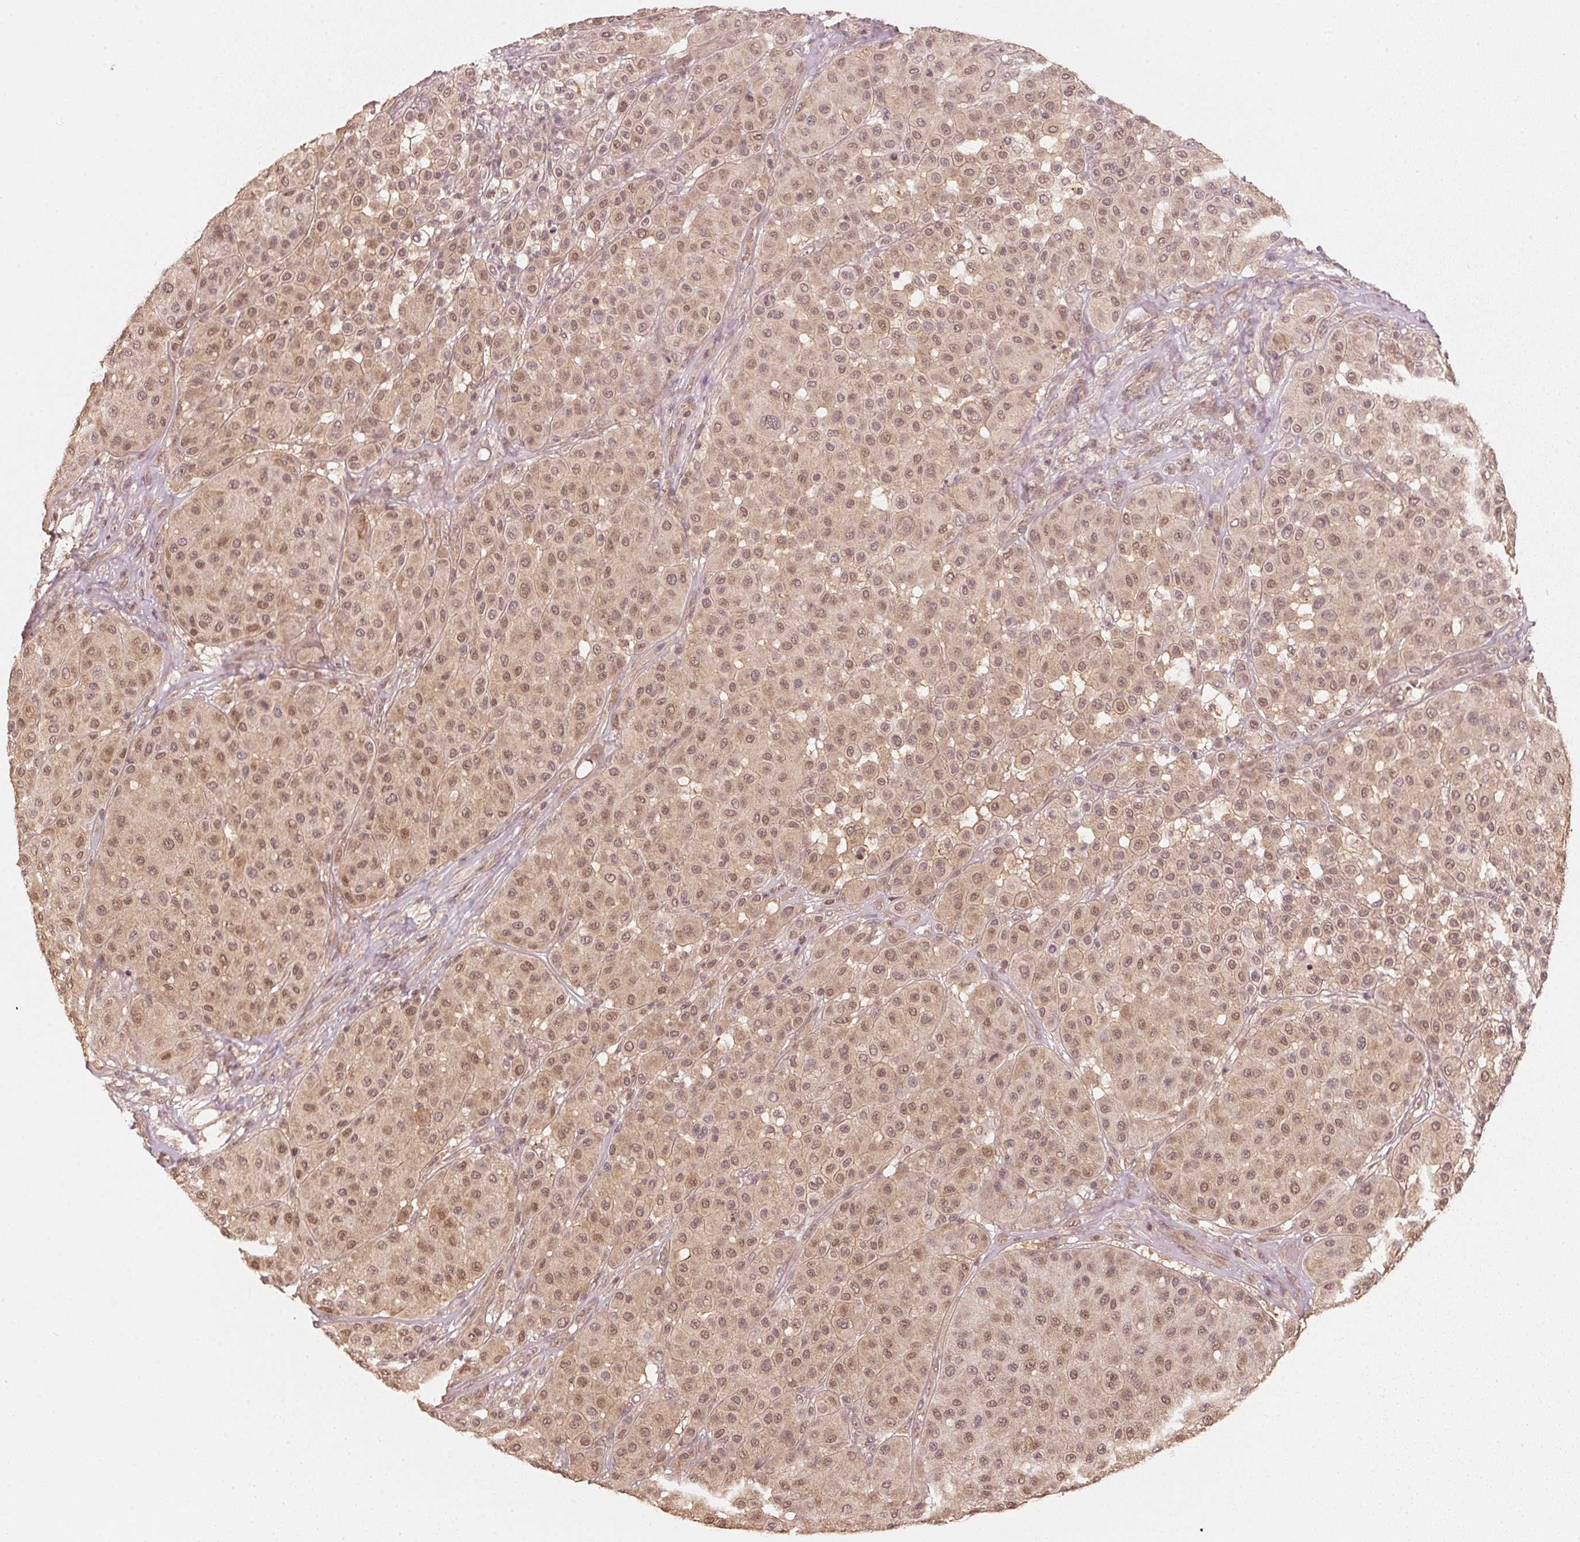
{"staining": {"intensity": "moderate", "quantity": ">75%", "location": "nuclear"}, "tissue": "melanoma", "cell_type": "Tumor cells", "image_type": "cancer", "snomed": [{"axis": "morphology", "description": "Malignant melanoma, Metastatic site"}, {"axis": "topography", "description": "Smooth muscle"}], "caption": "An image of melanoma stained for a protein reveals moderate nuclear brown staining in tumor cells.", "gene": "C2orf73", "patient": {"sex": "male", "age": 41}}